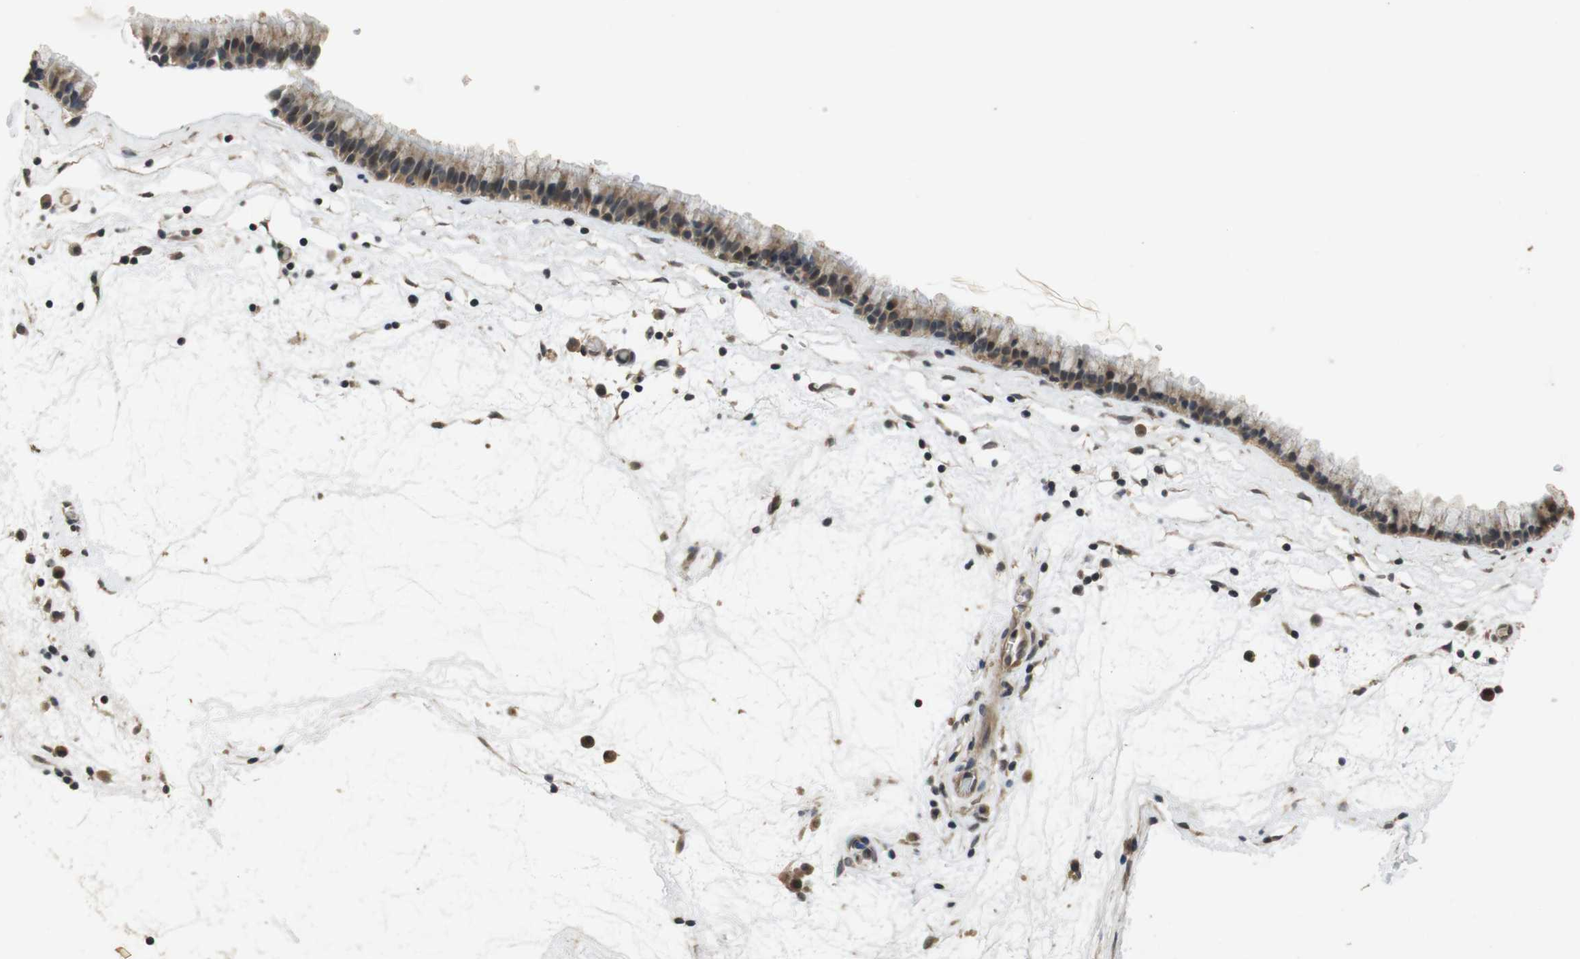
{"staining": {"intensity": "moderate", "quantity": ">75%", "location": "cytoplasmic/membranous"}, "tissue": "nasopharynx", "cell_type": "Respiratory epithelial cells", "image_type": "normal", "snomed": [{"axis": "morphology", "description": "Normal tissue, NOS"}, {"axis": "morphology", "description": "Inflammation, NOS"}, {"axis": "topography", "description": "Nasopharynx"}], "caption": "Respiratory epithelial cells reveal medium levels of moderate cytoplasmic/membranous expression in about >75% of cells in unremarkable human nasopharynx. (brown staining indicates protein expression, while blue staining denotes nuclei).", "gene": "FZD10", "patient": {"sex": "male", "age": 48}}